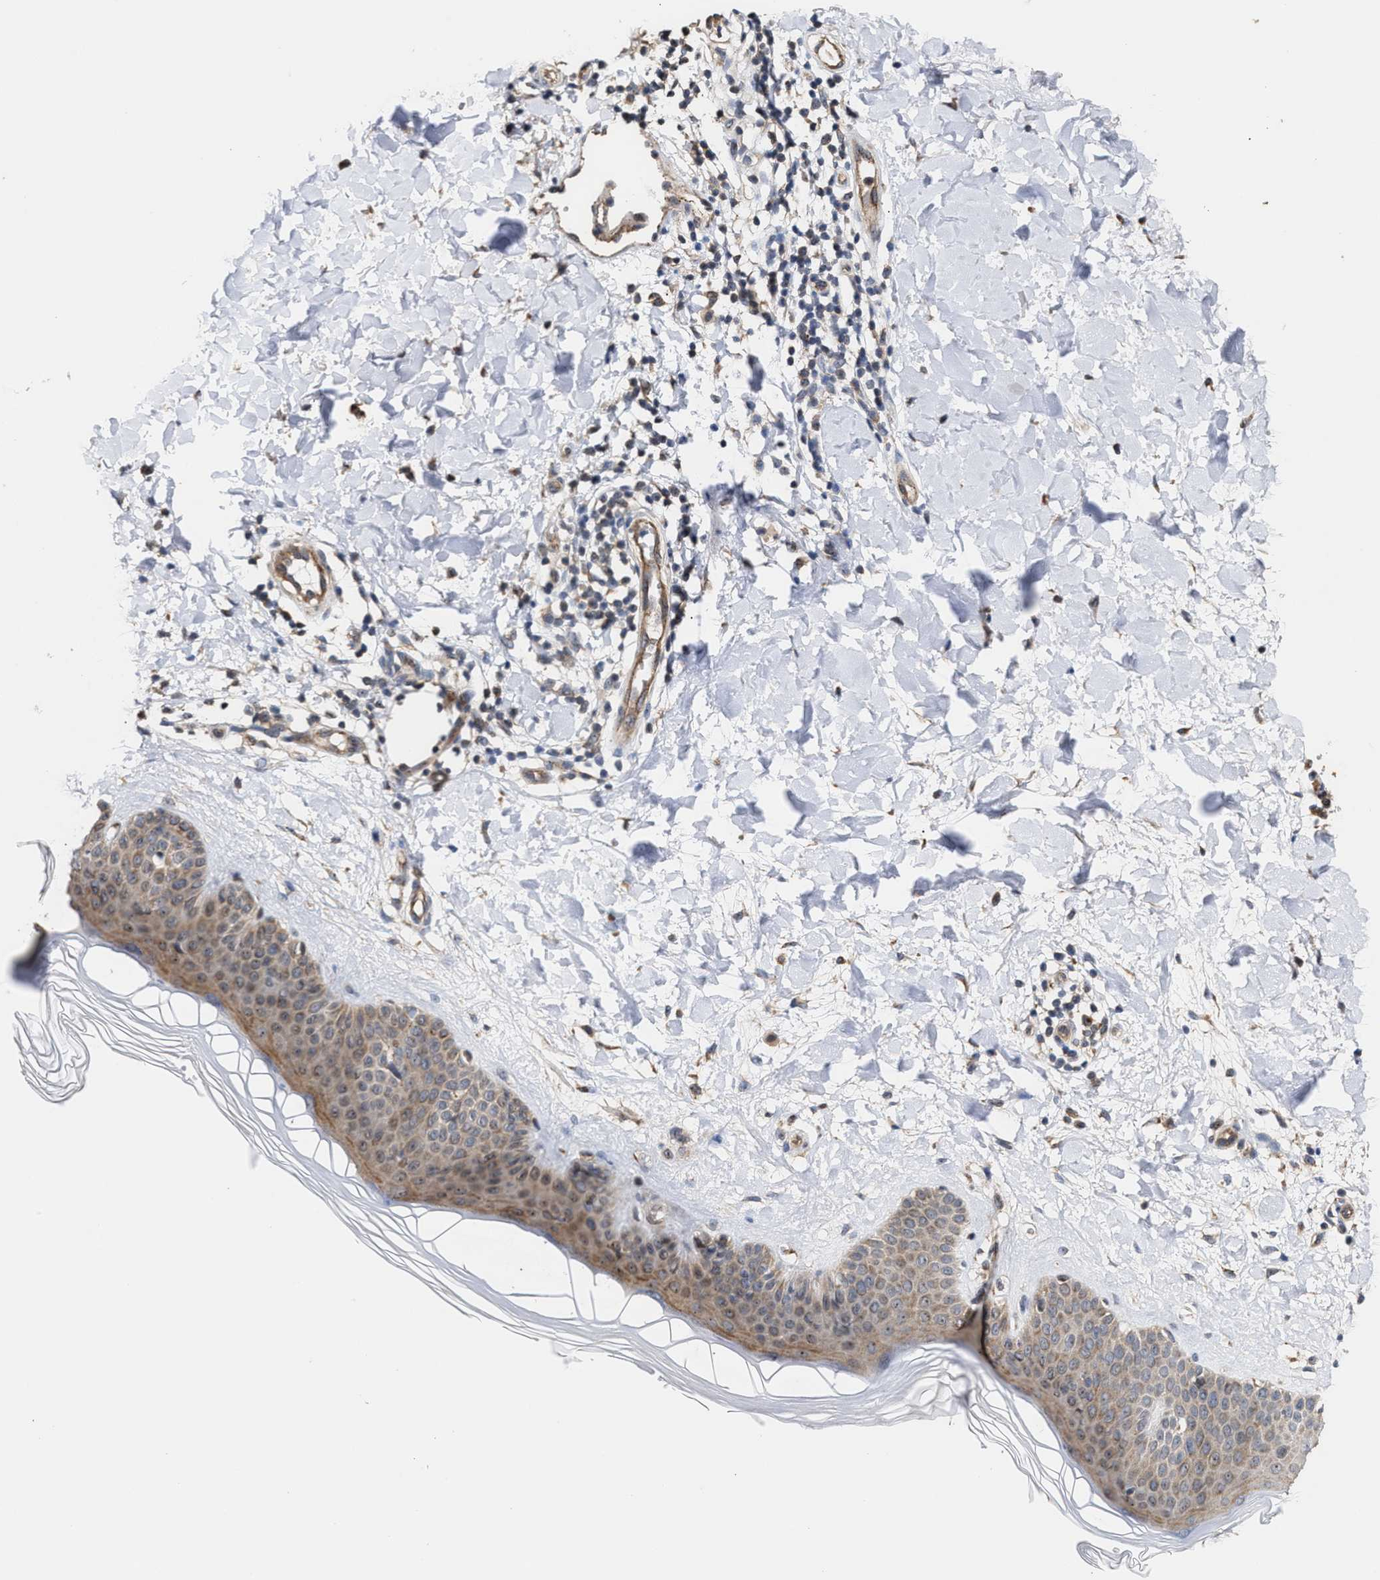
{"staining": {"intensity": "moderate", "quantity": ">75%", "location": "cytoplasmic/membranous"}, "tissue": "skin", "cell_type": "Fibroblasts", "image_type": "normal", "snomed": [{"axis": "morphology", "description": "Normal tissue, NOS"}, {"axis": "morphology", "description": "Malignant melanoma, Metastatic site"}, {"axis": "topography", "description": "Skin"}], "caption": "DAB (3,3'-diaminobenzidine) immunohistochemical staining of benign skin shows moderate cytoplasmic/membranous protein staining in about >75% of fibroblasts. The staining was performed using DAB (3,3'-diaminobenzidine) to visualize the protein expression in brown, while the nuclei were stained in blue with hematoxylin (Magnification: 20x).", "gene": "EXOSC2", "patient": {"sex": "male", "age": 41}}